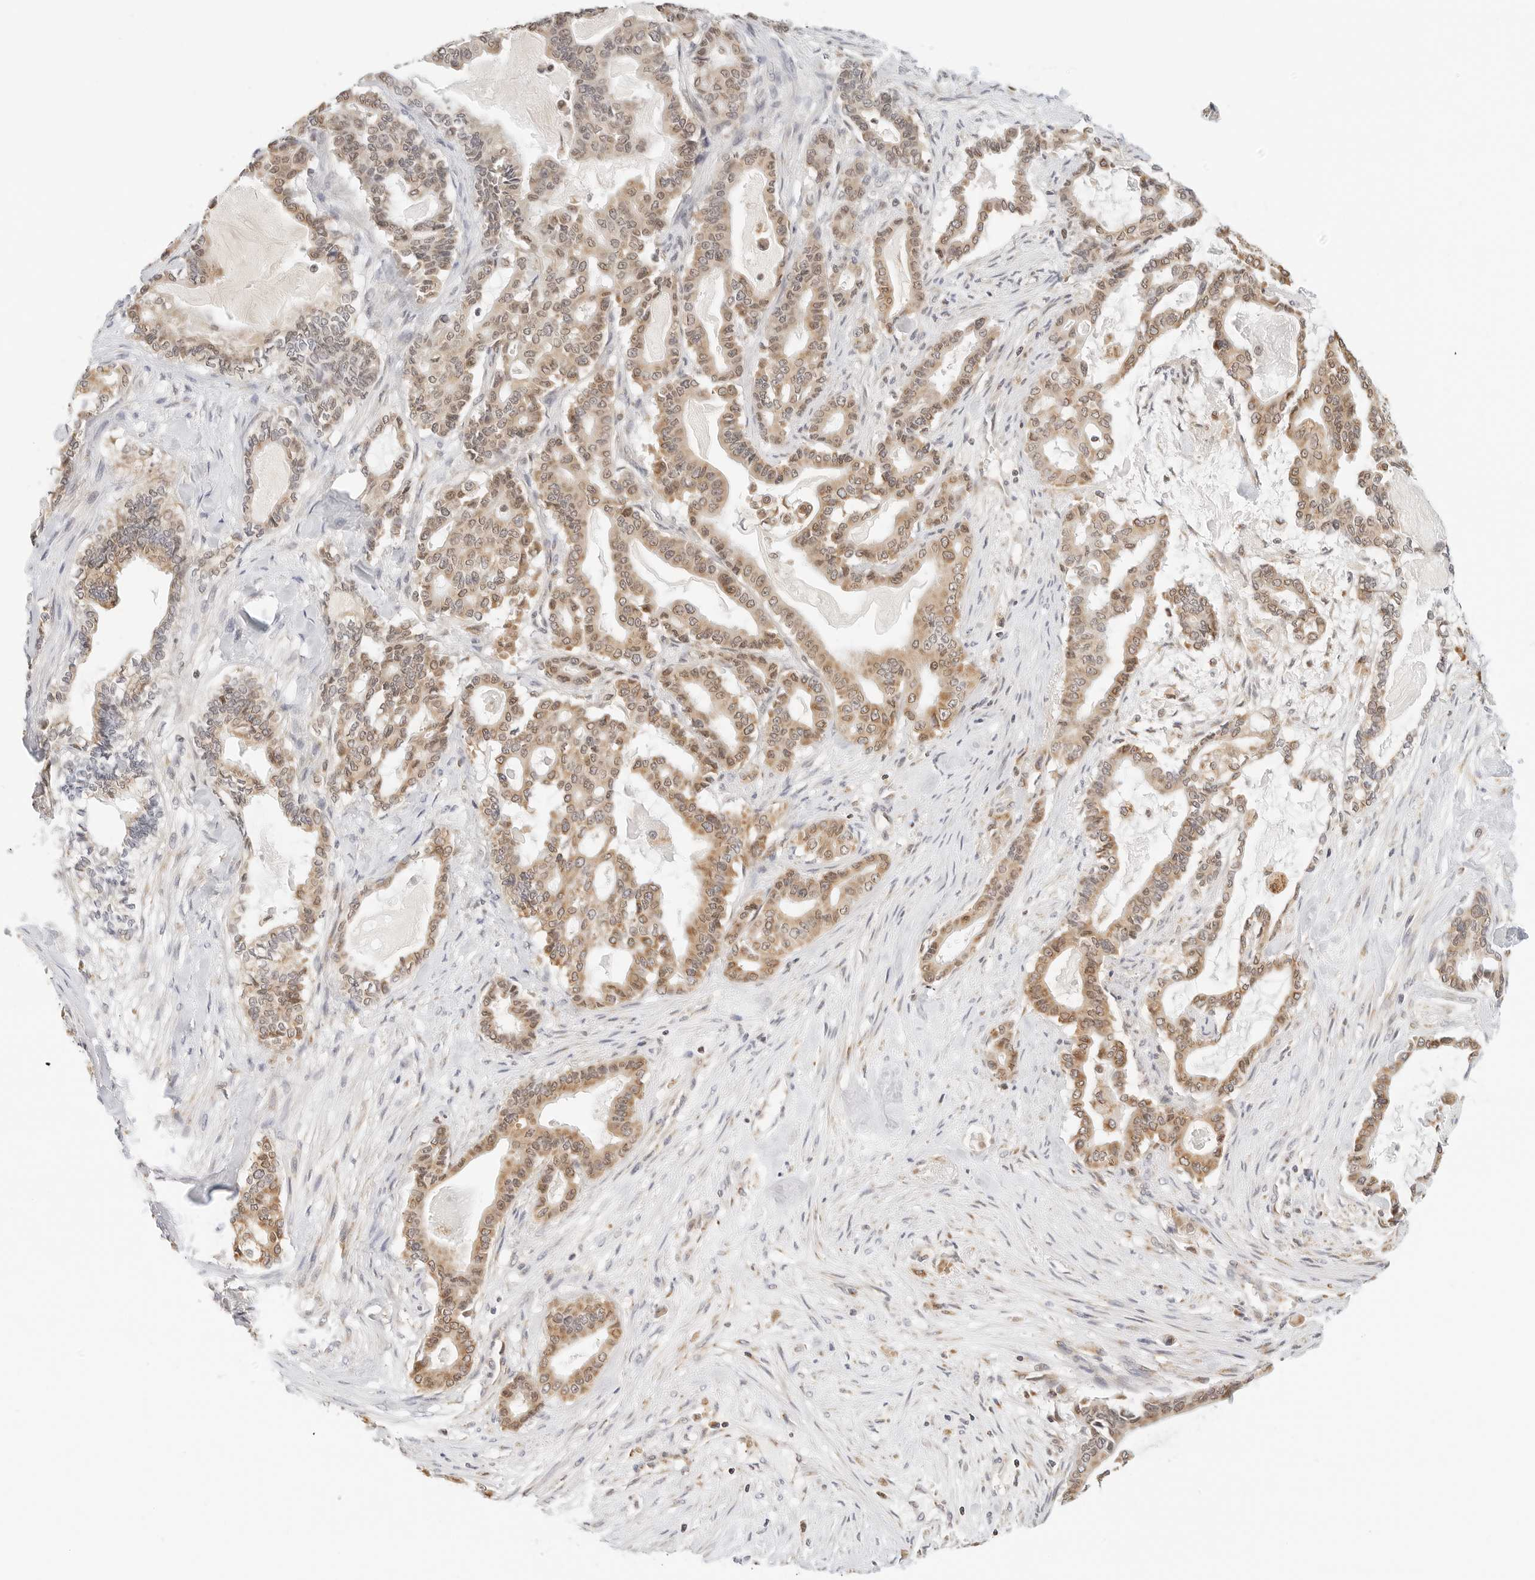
{"staining": {"intensity": "moderate", "quantity": ">75%", "location": "cytoplasmic/membranous,nuclear"}, "tissue": "pancreatic cancer", "cell_type": "Tumor cells", "image_type": "cancer", "snomed": [{"axis": "morphology", "description": "Adenocarcinoma, NOS"}, {"axis": "topography", "description": "Pancreas"}], "caption": "The micrograph exhibits immunohistochemical staining of pancreatic cancer. There is moderate cytoplasmic/membranous and nuclear staining is appreciated in about >75% of tumor cells.", "gene": "ATL1", "patient": {"sex": "male", "age": 63}}